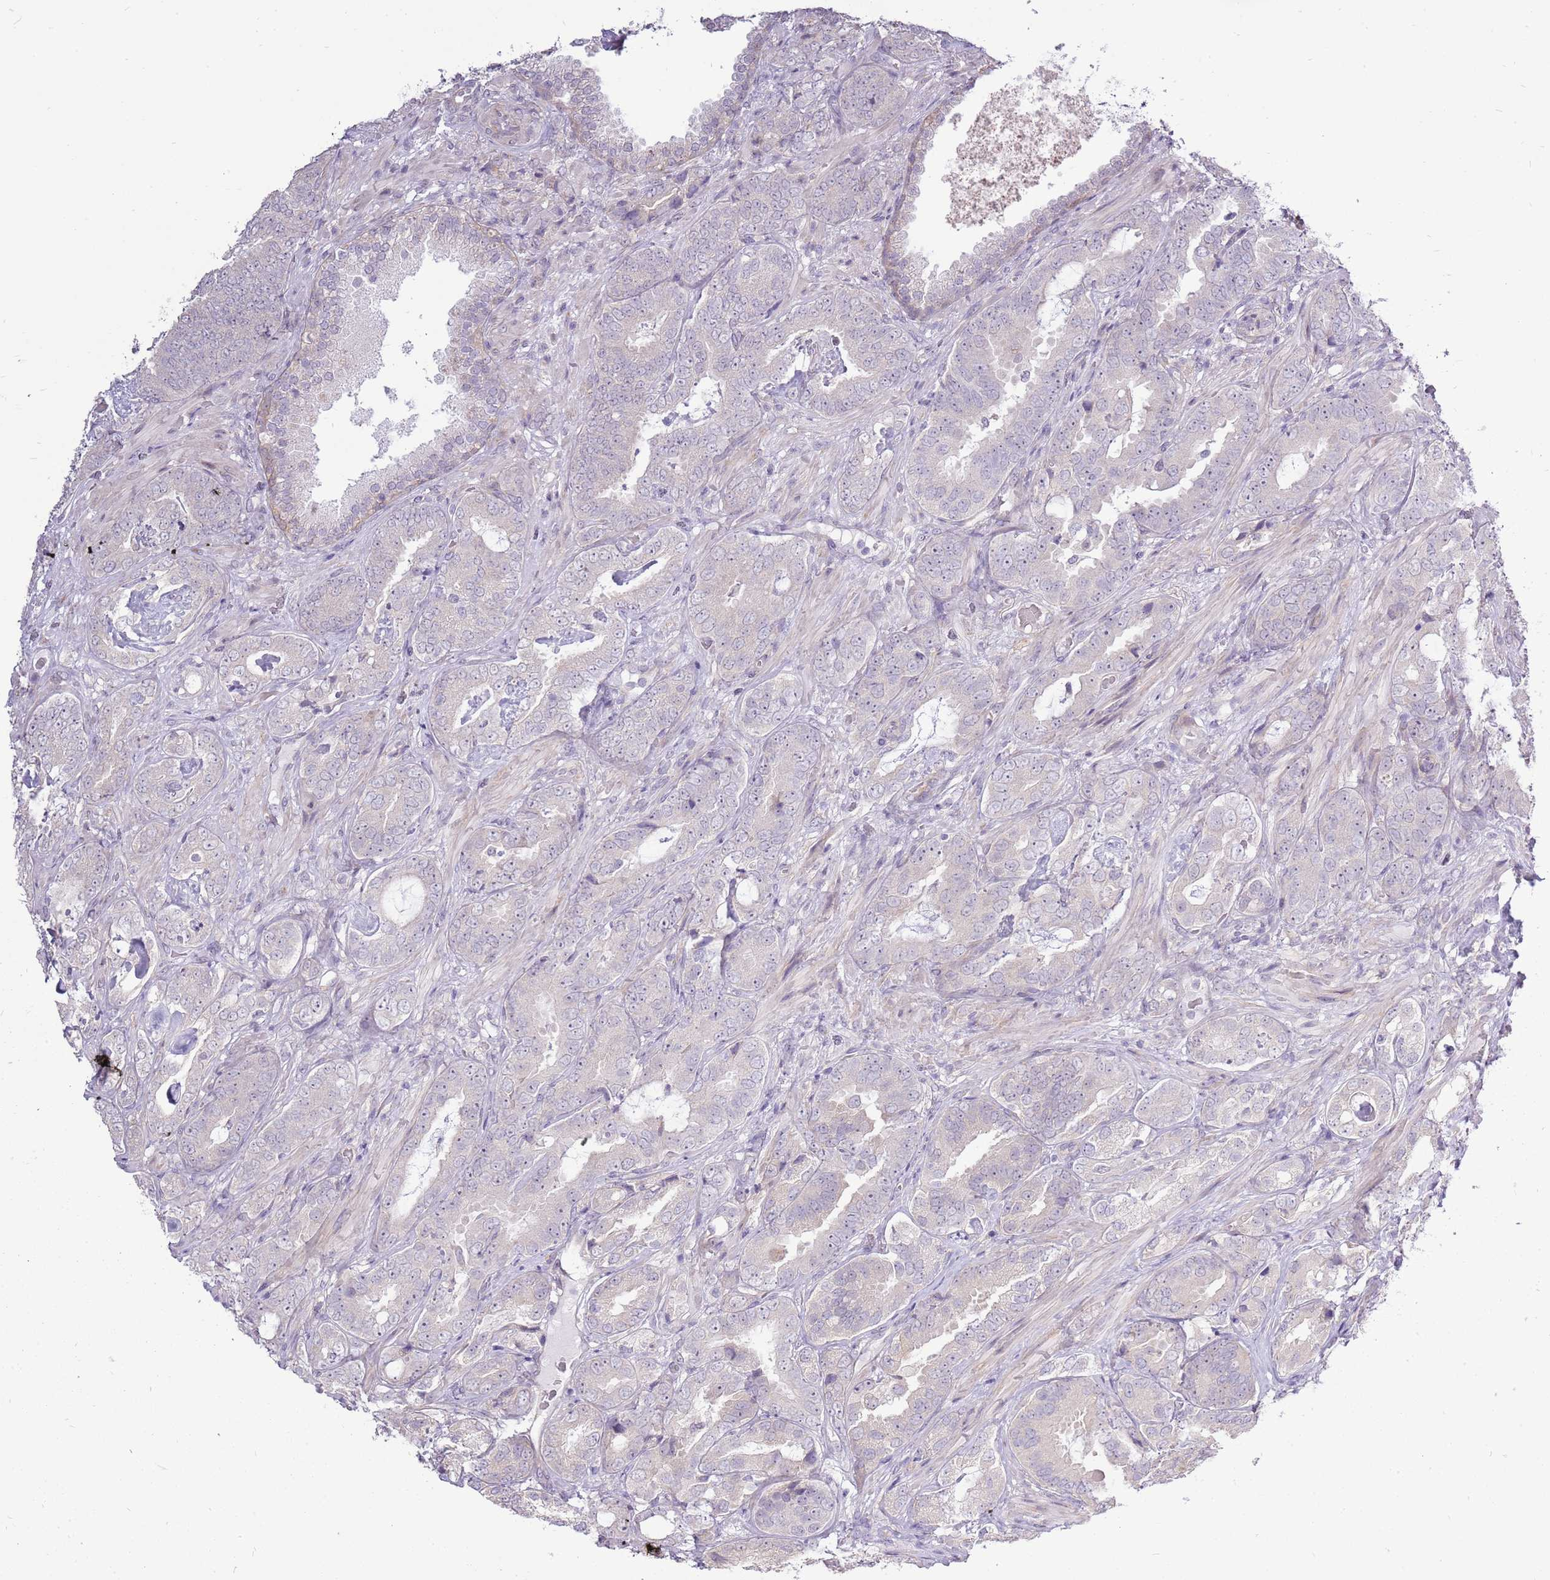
{"staining": {"intensity": "negative", "quantity": "none", "location": "none"}, "tissue": "prostate cancer", "cell_type": "Tumor cells", "image_type": "cancer", "snomed": [{"axis": "morphology", "description": "Adenocarcinoma, High grade"}, {"axis": "topography", "description": "Prostate"}], "caption": "Human prostate adenocarcinoma (high-grade) stained for a protein using immunohistochemistry shows no staining in tumor cells.", "gene": "UGGT2", "patient": {"sex": "male", "age": 71}}